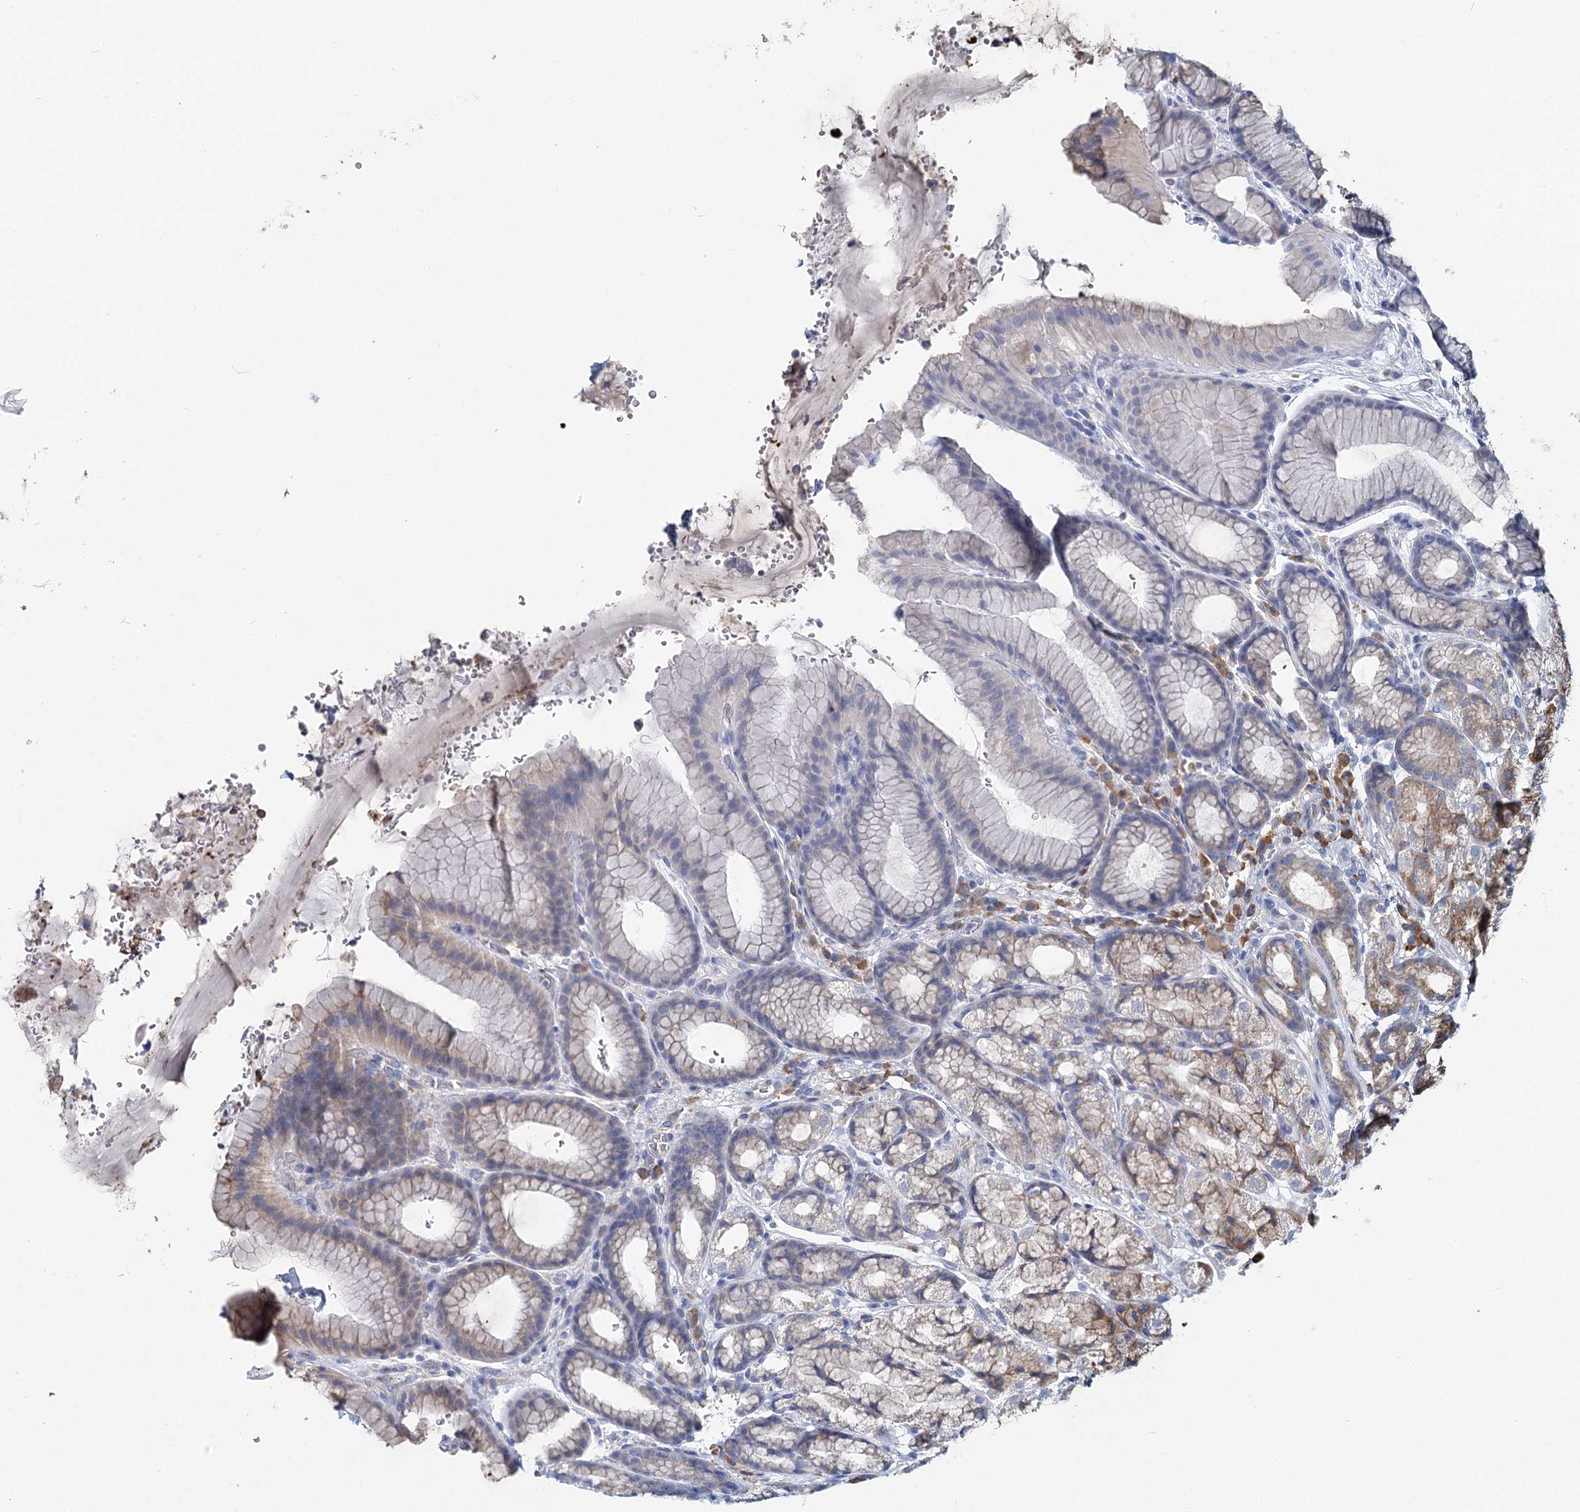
{"staining": {"intensity": "moderate", "quantity": "<25%", "location": "cytoplasmic/membranous"}, "tissue": "stomach", "cell_type": "Glandular cells", "image_type": "normal", "snomed": [{"axis": "morphology", "description": "Normal tissue, NOS"}, {"axis": "morphology", "description": "Adenocarcinoma, NOS"}, {"axis": "topography", "description": "Stomach"}], "caption": "Benign stomach was stained to show a protein in brown. There is low levels of moderate cytoplasmic/membranous positivity in about <25% of glandular cells.", "gene": "ANKRD16", "patient": {"sex": "male", "age": 57}}